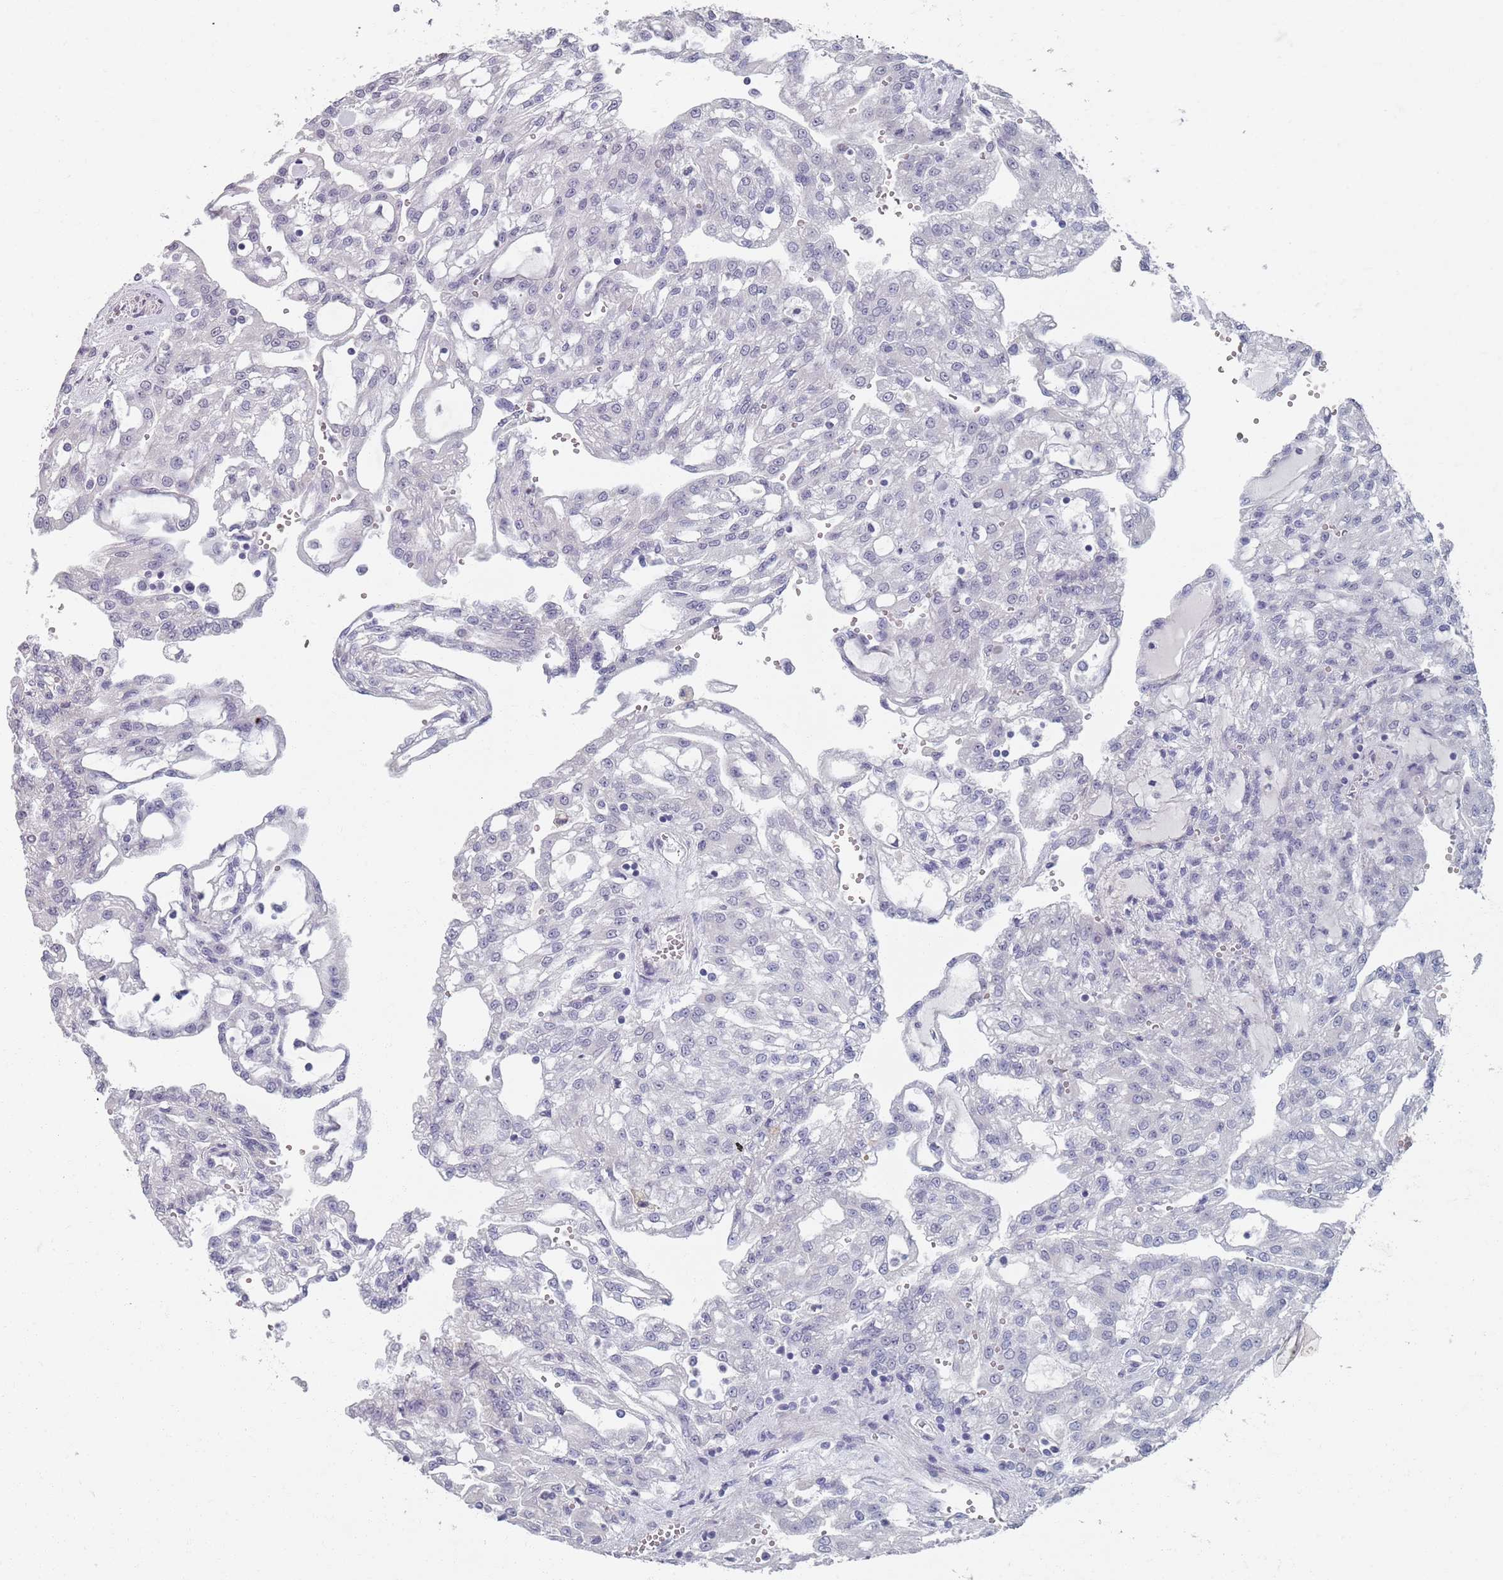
{"staining": {"intensity": "negative", "quantity": "none", "location": "none"}, "tissue": "renal cancer", "cell_type": "Tumor cells", "image_type": "cancer", "snomed": [{"axis": "morphology", "description": "Adenocarcinoma, NOS"}, {"axis": "topography", "description": "Kidney"}], "caption": "IHC of human renal adenocarcinoma exhibits no staining in tumor cells.", "gene": "SAMD1", "patient": {"sex": "male", "age": 63}}